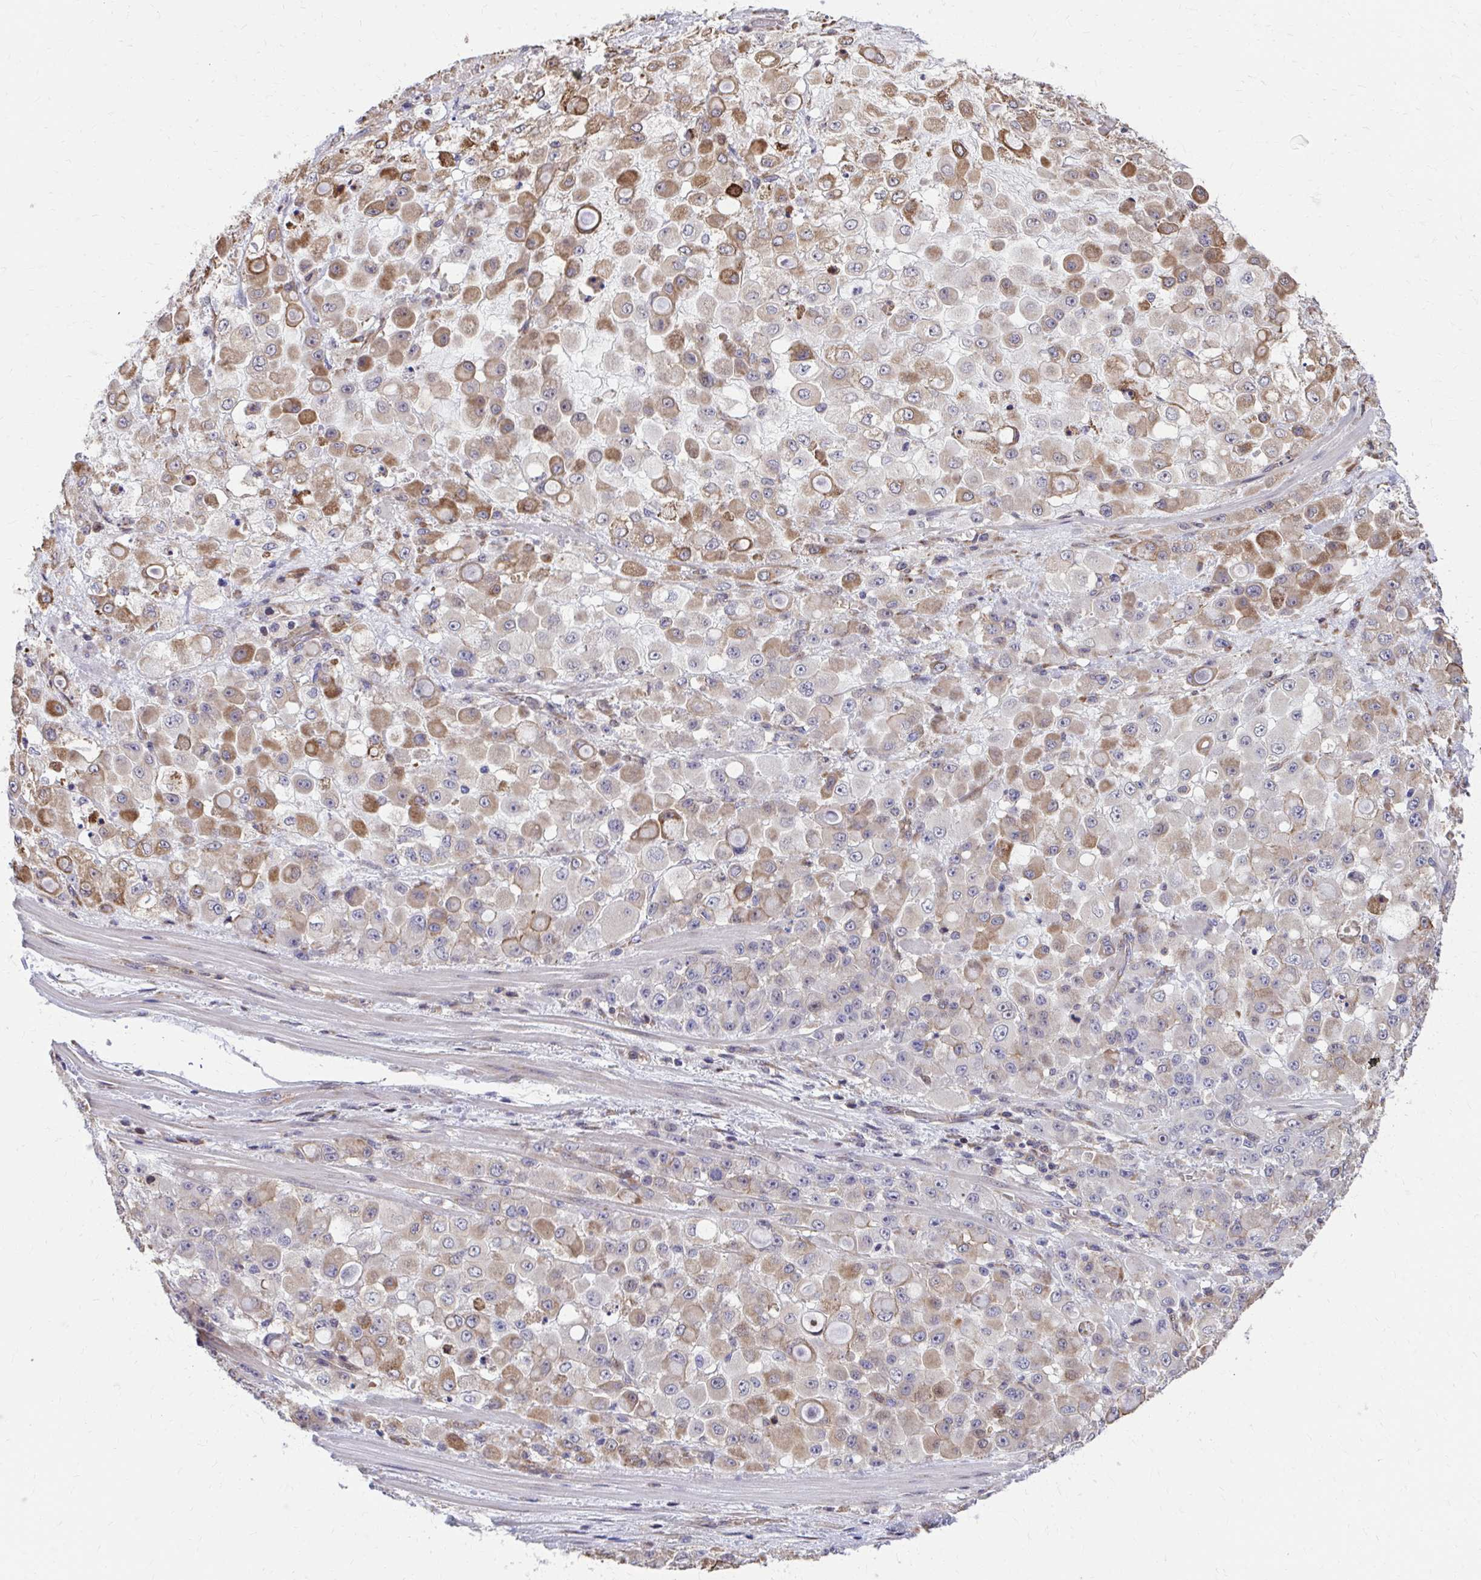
{"staining": {"intensity": "moderate", "quantity": "25%-75%", "location": "cytoplasmic/membranous"}, "tissue": "stomach cancer", "cell_type": "Tumor cells", "image_type": "cancer", "snomed": [{"axis": "morphology", "description": "Adenocarcinoma, NOS"}, {"axis": "topography", "description": "Stomach"}], "caption": "Protein analysis of stomach cancer (adenocarcinoma) tissue shows moderate cytoplasmic/membranous positivity in about 25%-75% of tumor cells.", "gene": "ZNF778", "patient": {"sex": "female", "age": 76}}